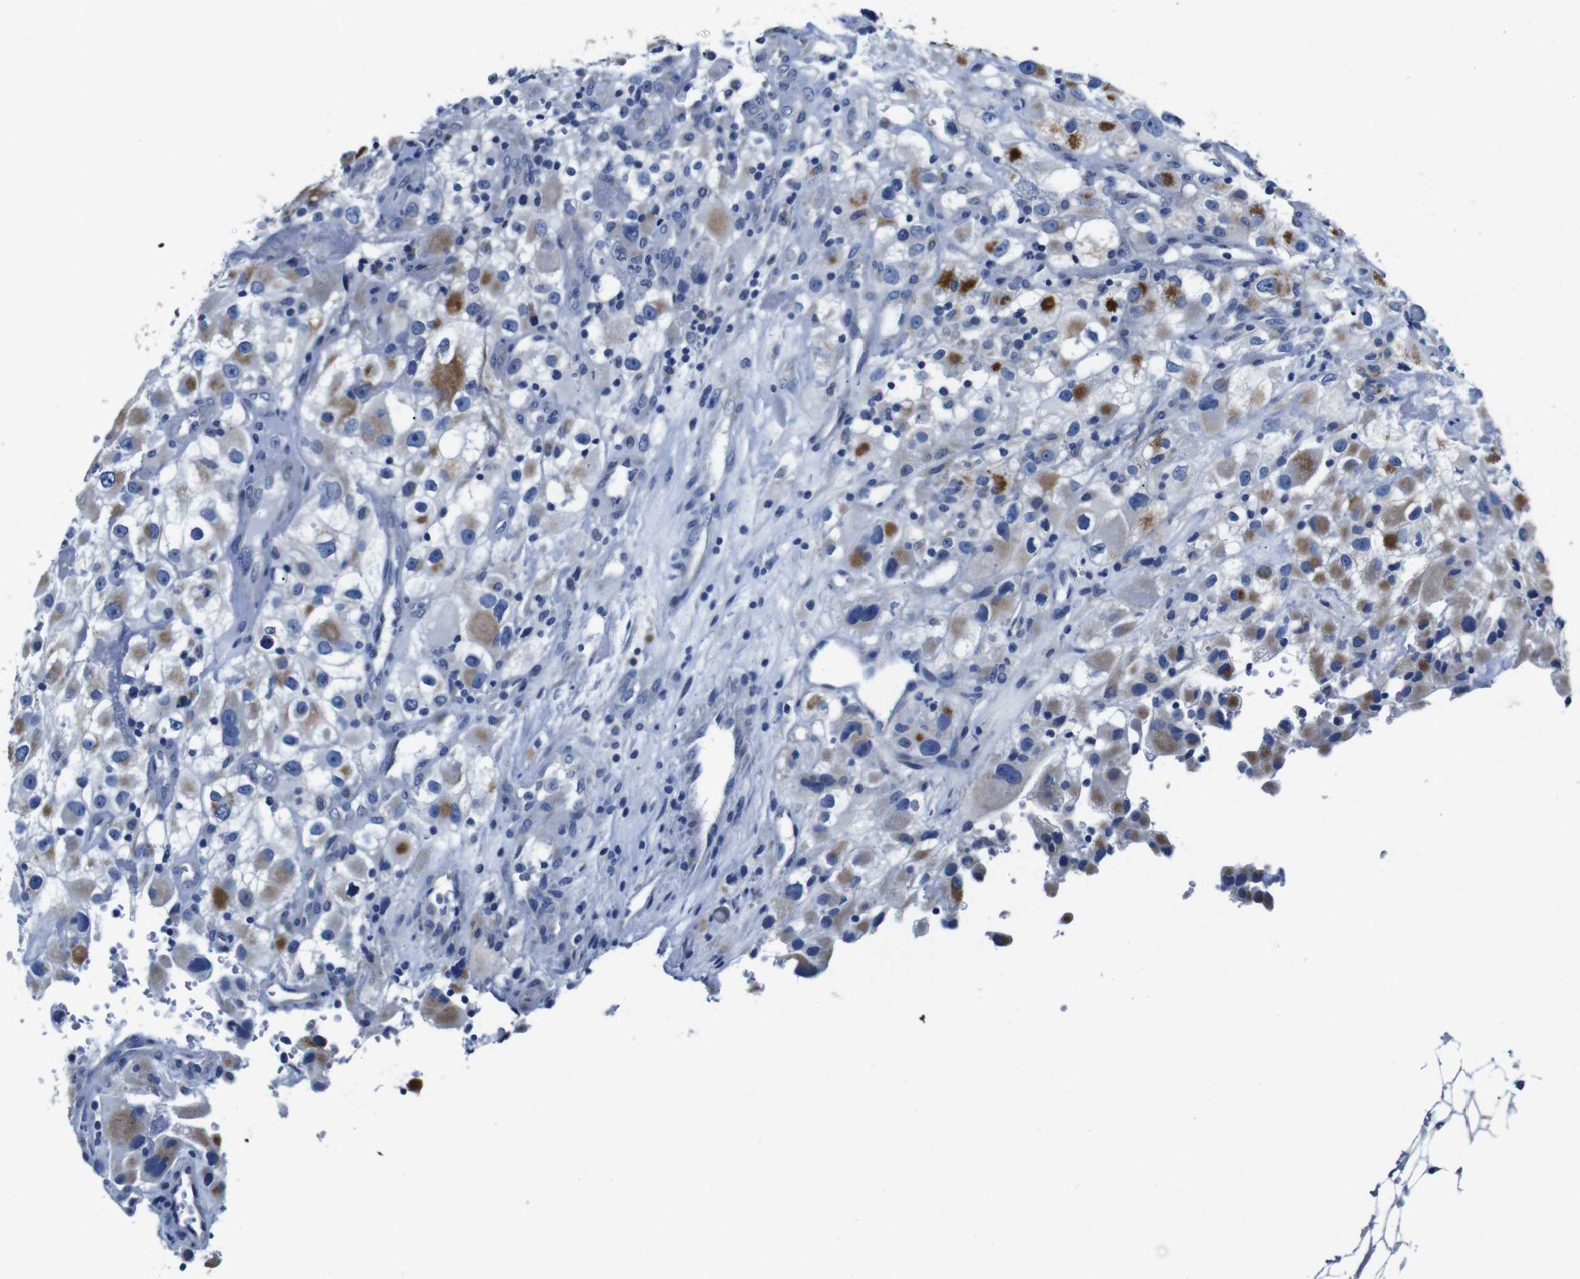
{"staining": {"intensity": "moderate", "quantity": "25%-75%", "location": "cytoplasmic/membranous"}, "tissue": "renal cancer", "cell_type": "Tumor cells", "image_type": "cancer", "snomed": [{"axis": "morphology", "description": "Adenocarcinoma, NOS"}, {"axis": "topography", "description": "Kidney"}], "caption": "Immunohistochemistry (IHC) micrograph of neoplastic tissue: human adenocarcinoma (renal) stained using immunohistochemistry shows medium levels of moderate protein expression localized specifically in the cytoplasmic/membranous of tumor cells, appearing as a cytoplasmic/membranous brown color.", "gene": "SNX19", "patient": {"sex": "female", "age": 52}}